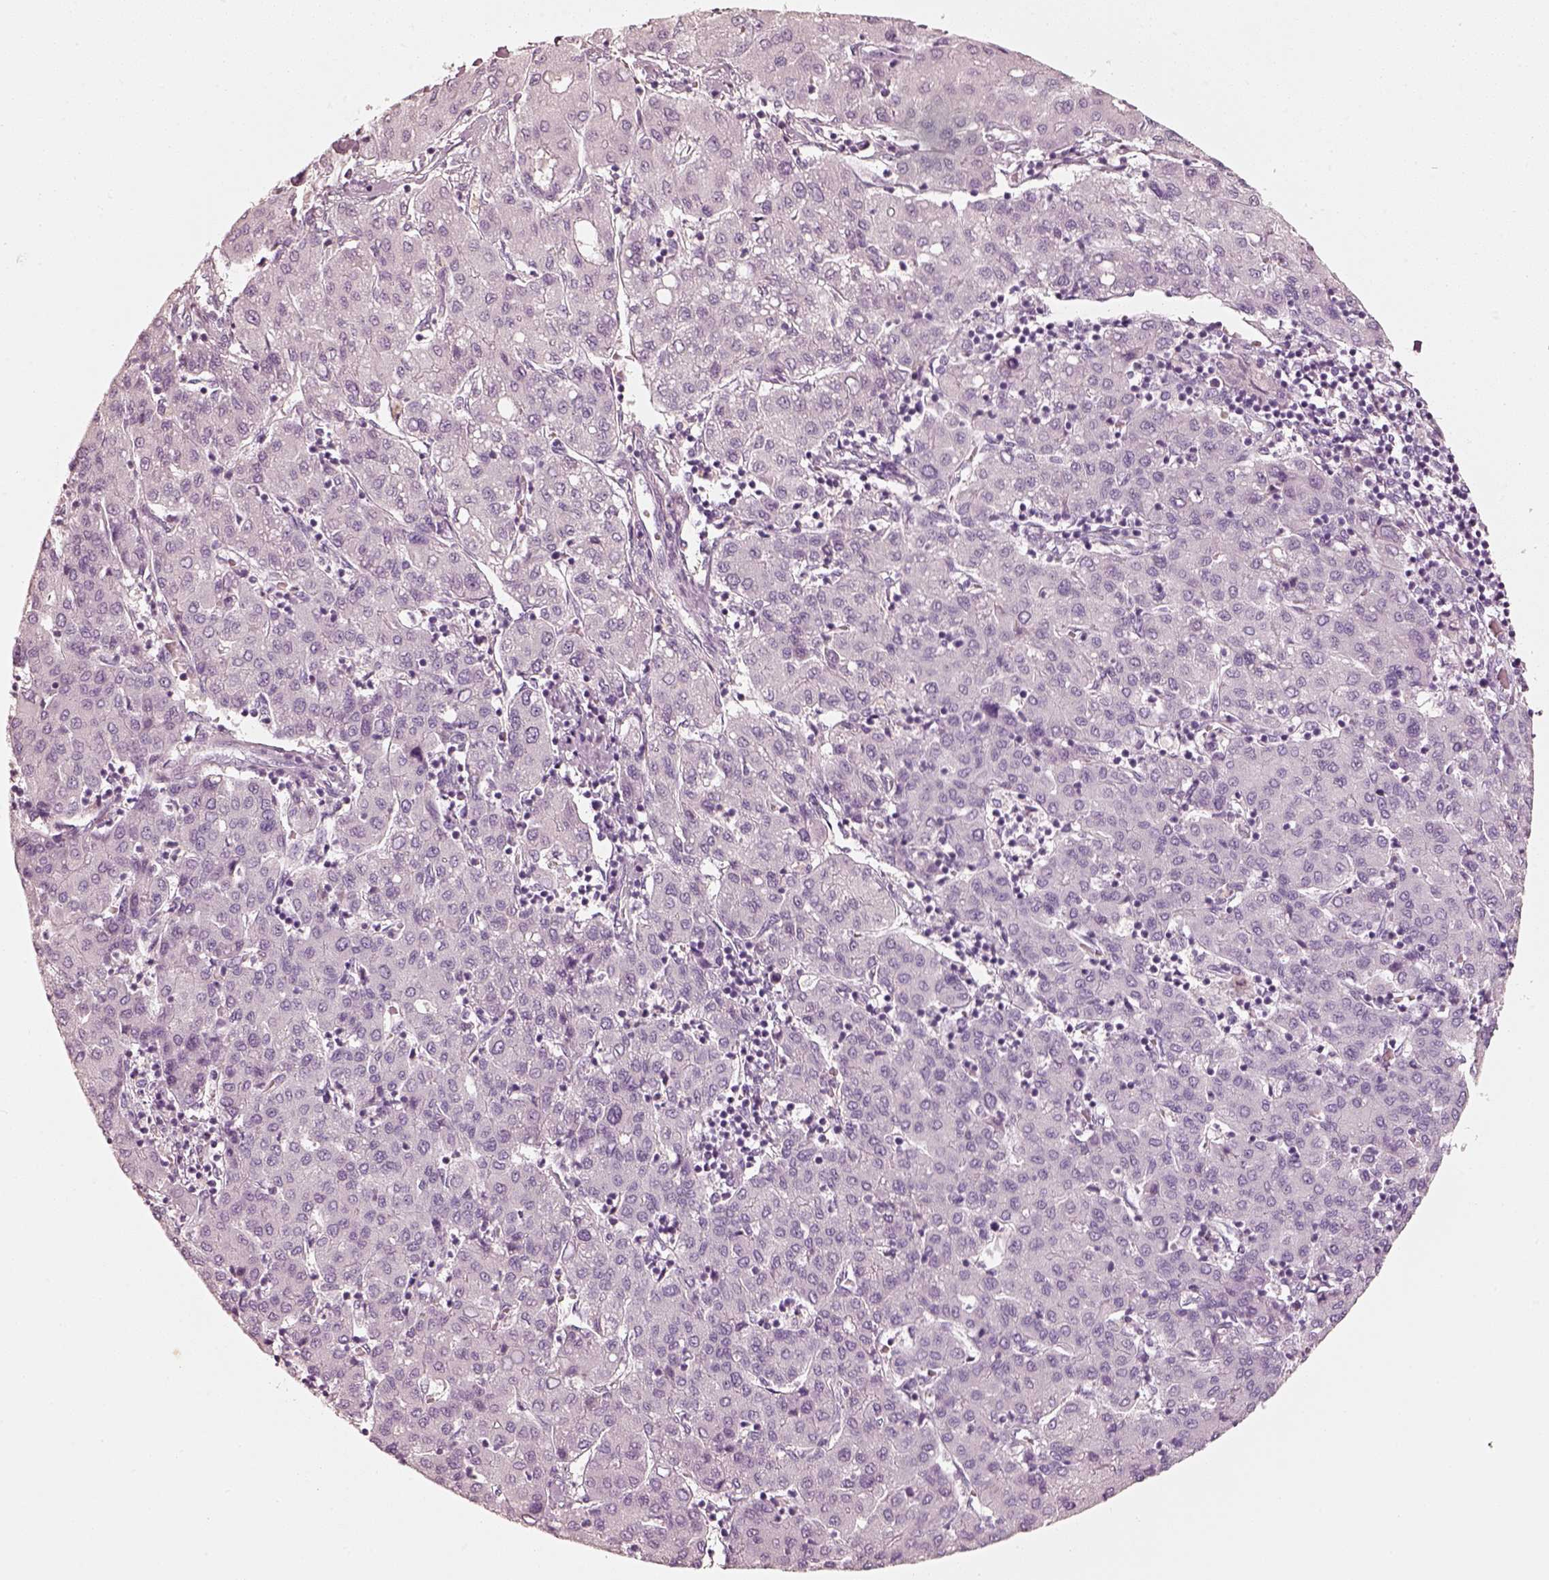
{"staining": {"intensity": "negative", "quantity": "none", "location": "none"}, "tissue": "liver cancer", "cell_type": "Tumor cells", "image_type": "cancer", "snomed": [{"axis": "morphology", "description": "Carcinoma, Hepatocellular, NOS"}, {"axis": "topography", "description": "Liver"}], "caption": "Micrograph shows no protein staining in tumor cells of liver cancer (hepatocellular carcinoma) tissue. (Stains: DAB immunohistochemistry with hematoxylin counter stain, Microscopy: brightfield microscopy at high magnification).", "gene": "R3HDML", "patient": {"sex": "male", "age": 65}}